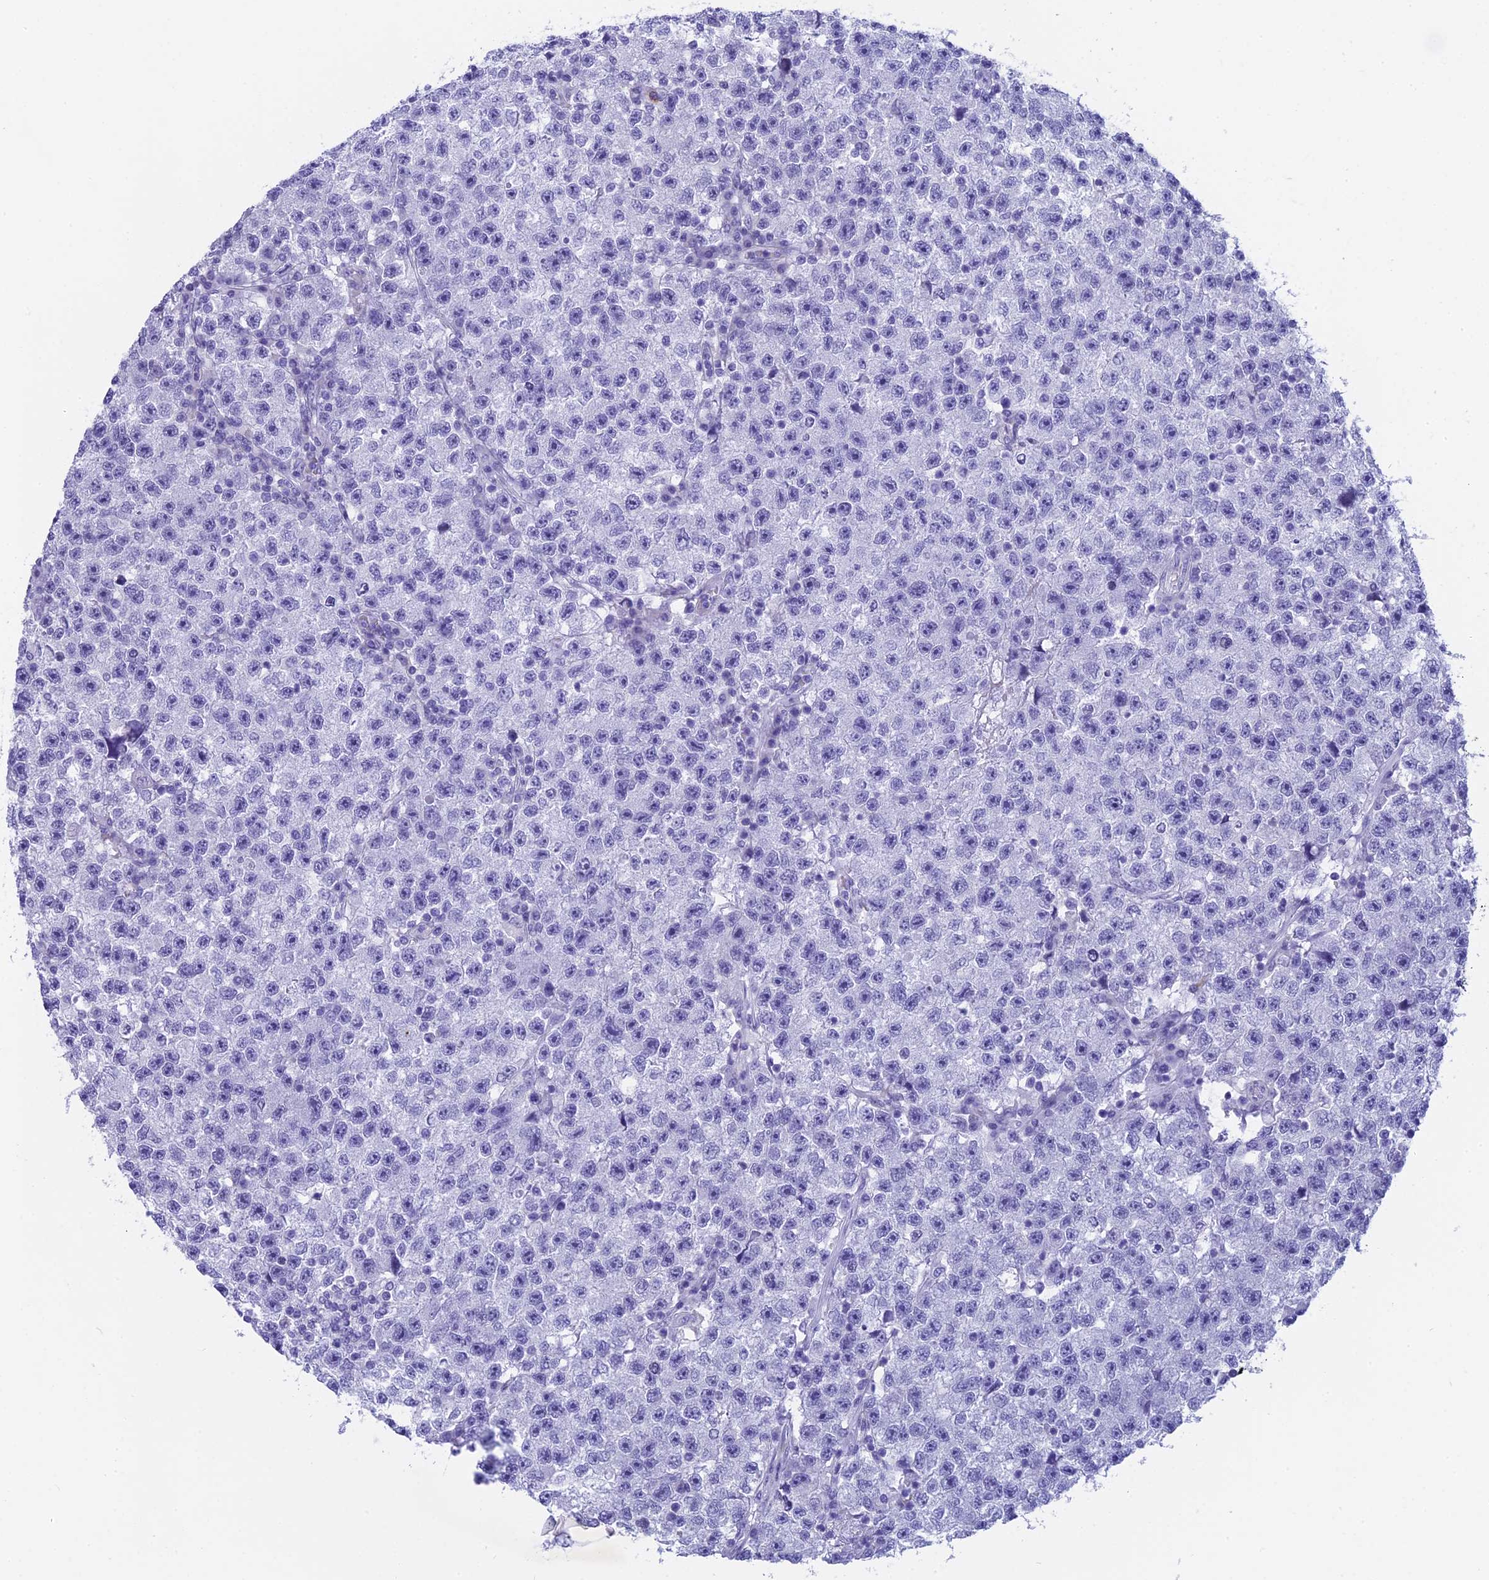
{"staining": {"intensity": "negative", "quantity": "none", "location": "none"}, "tissue": "testis cancer", "cell_type": "Tumor cells", "image_type": "cancer", "snomed": [{"axis": "morphology", "description": "Seminoma, NOS"}, {"axis": "topography", "description": "Testis"}], "caption": "There is no significant positivity in tumor cells of seminoma (testis).", "gene": "TACSTD2", "patient": {"sex": "male", "age": 22}}